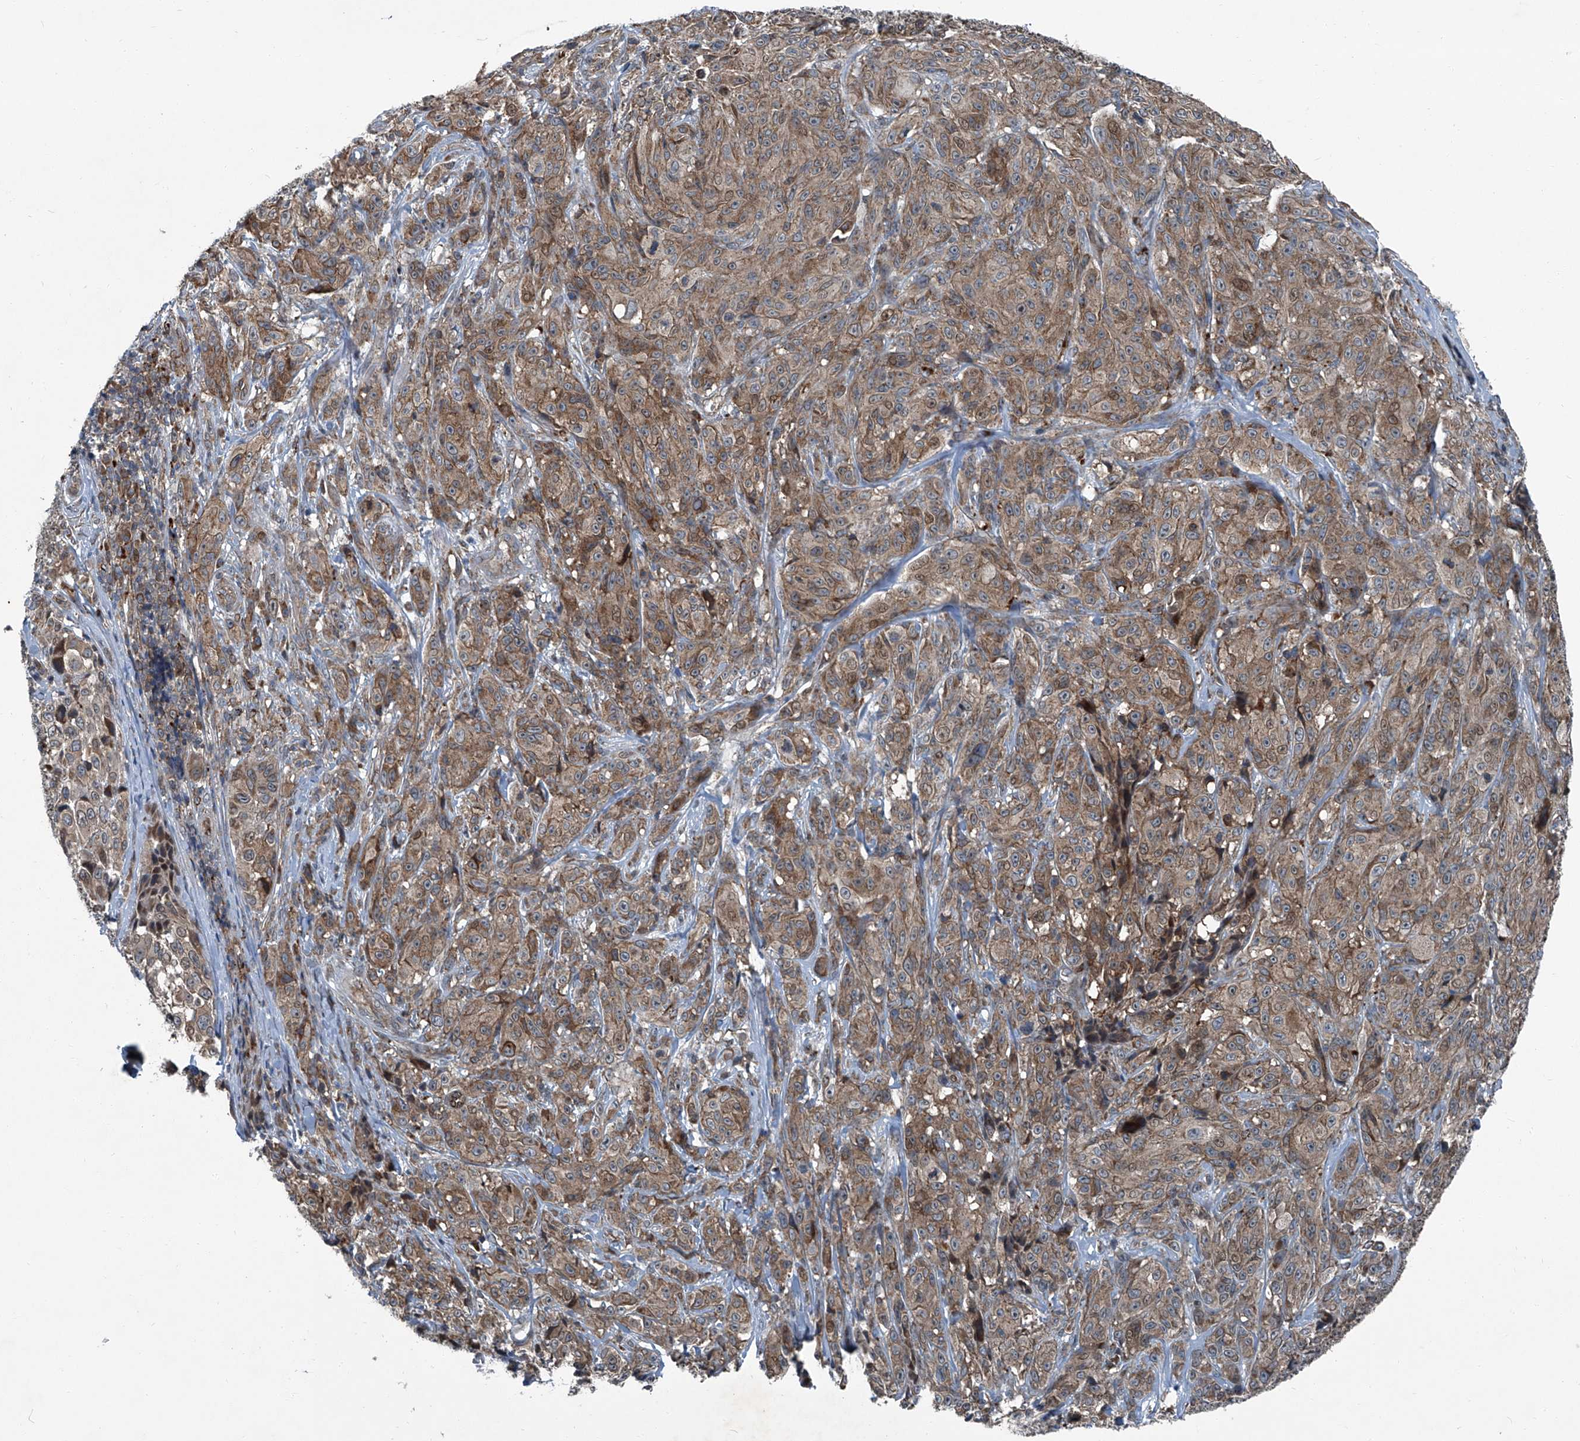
{"staining": {"intensity": "moderate", "quantity": ">75%", "location": "cytoplasmic/membranous"}, "tissue": "melanoma", "cell_type": "Tumor cells", "image_type": "cancer", "snomed": [{"axis": "morphology", "description": "Malignant melanoma, NOS"}, {"axis": "topography", "description": "Skin"}], "caption": "Melanoma stained with DAB immunohistochemistry shows medium levels of moderate cytoplasmic/membranous positivity in approximately >75% of tumor cells.", "gene": "SENP2", "patient": {"sex": "male", "age": 73}}